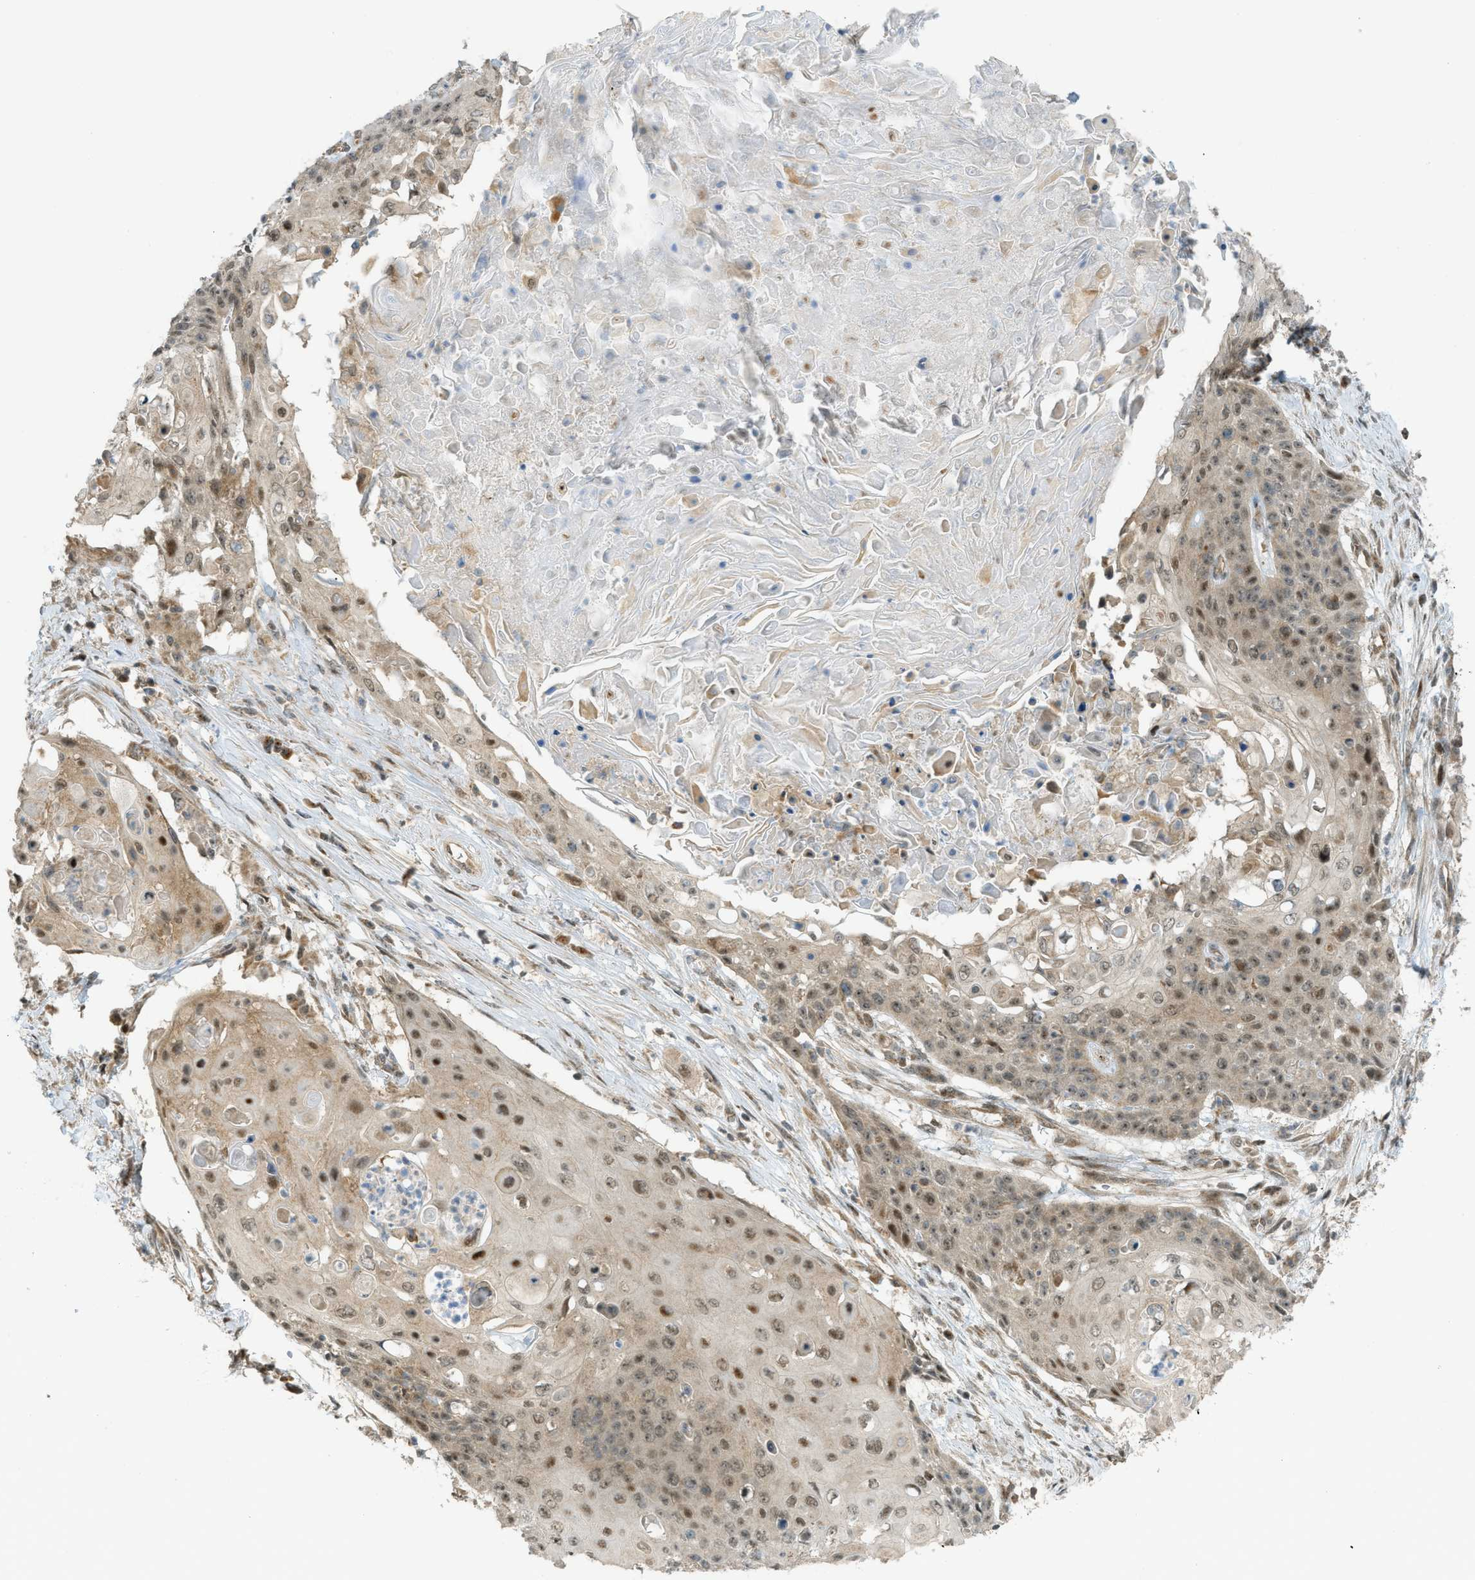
{"staining": {"intensity": "moderate", "quantity": "25%-75%", "location": "cytoplasmic/membranous,nuclear"}, "tissue": "cervical cancer", "cell_type": "Tumor cells", "image_type": "cancer", "snomed": [{"axis": "morphology", "description": "Squamous cell carcinoma, NOS"}, {"axis": "topography", "description": "Cervix"}], "caption": "IHC image of neoplastic tissue: human squamous cell carcinoma (cervical) stained using immunohistochemistry (IHC) exhibits medium levels of moderate protein expression localized specifically in the cytoplasmic/membranous and nuclear of tumor cells, appearing as a cytoplasmic/membranous and nuclear brown color.", "gene": "CCDC186", "patient": {"sex": "female", "age": 39}}